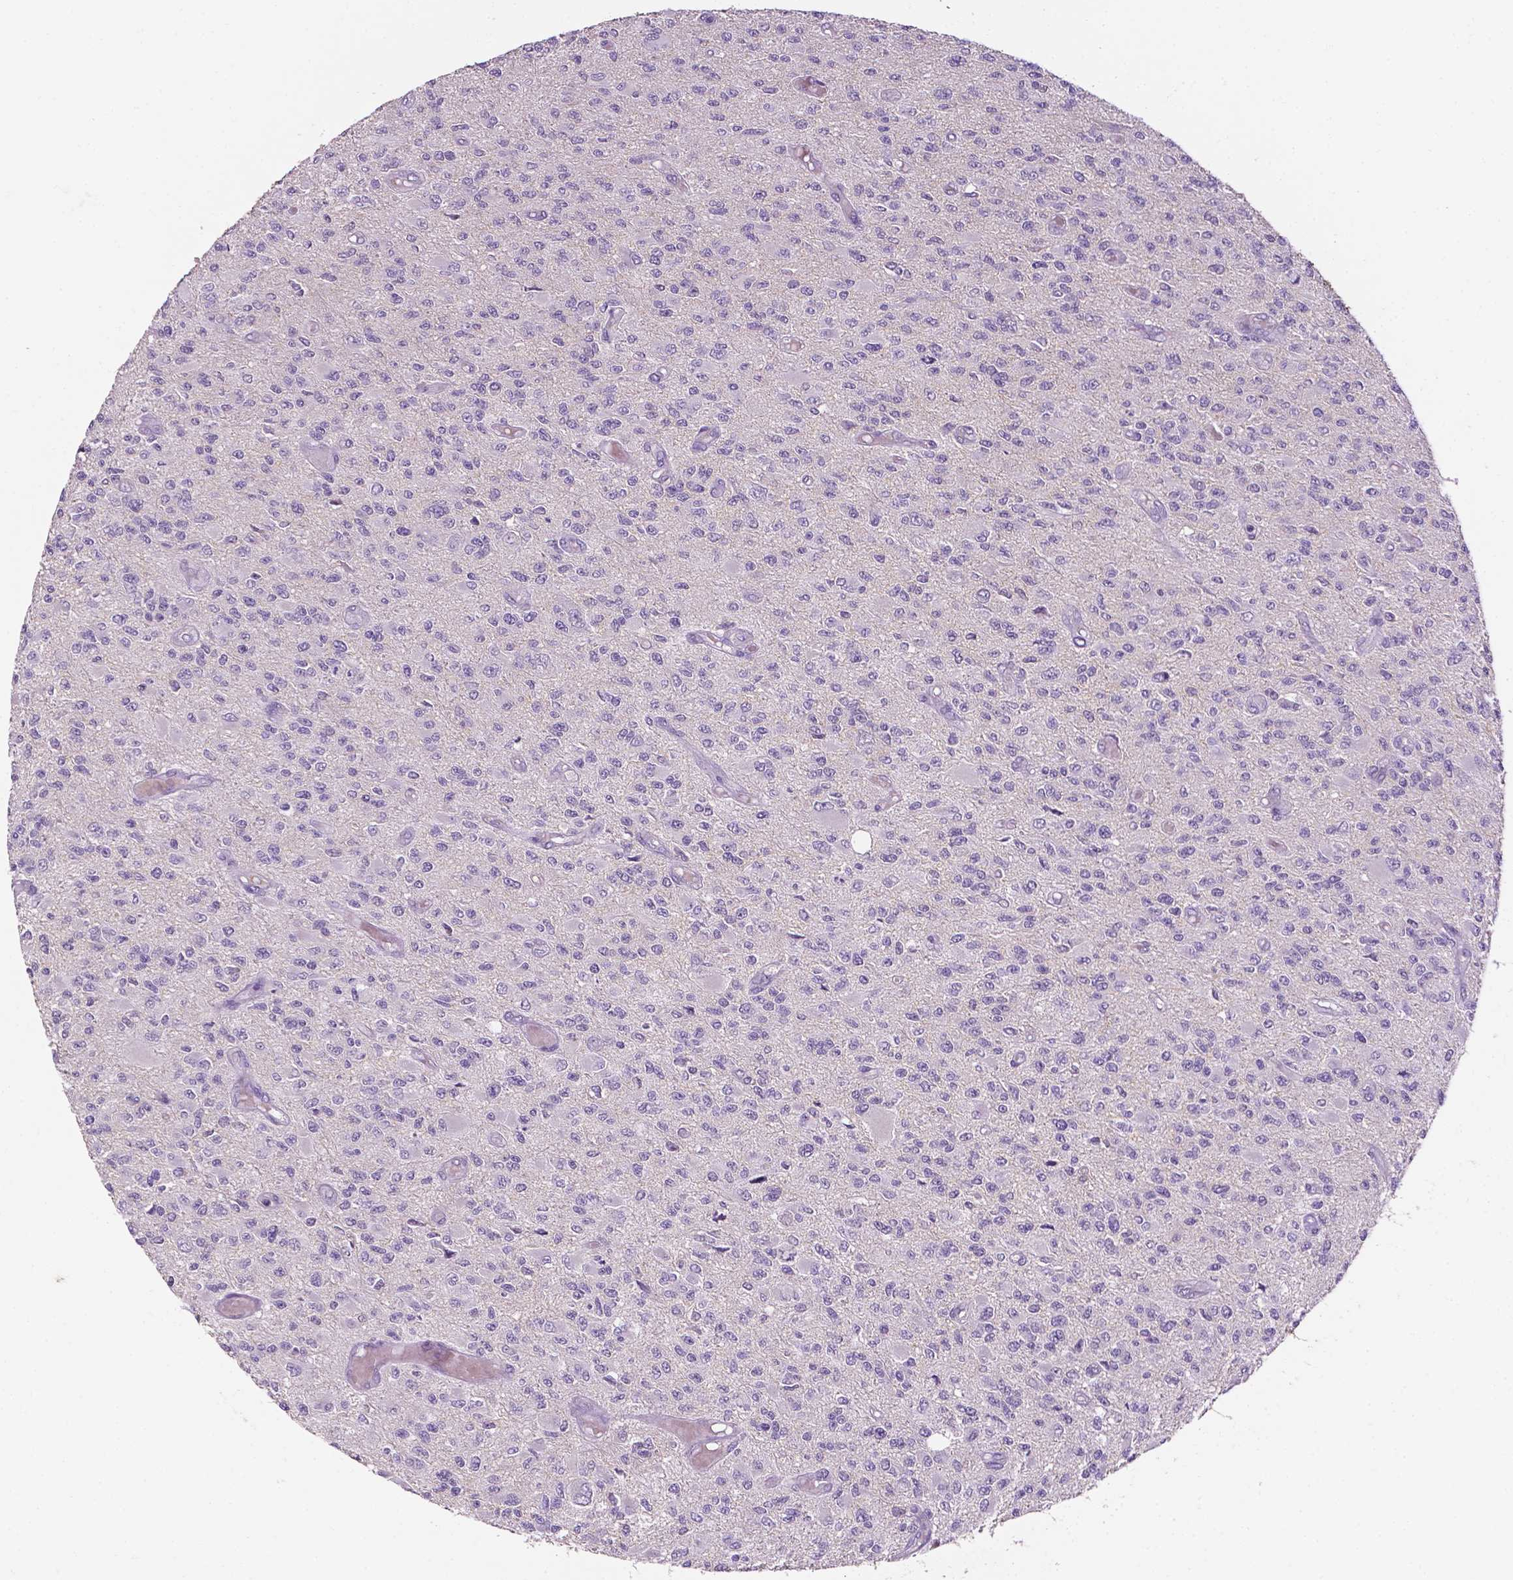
{"staining": {"intensity": "negative", "quantity": "none", "location": "none"}, "tissue": "glioma", "cell_type": "Tumor cells", "image_type": "cancer", "snomed": [{"axis": "morphology", "description": "Glioma, malignant, High grade"}, {"axis": "topography", "description": "Brain"}], "caption": "Malignant glioma (high-grade) stained for a protein using immunohistochemistry (IHC) reveals no staining tumor cells.", "gene": "FBLN1", "patient": {"sex": "female", "age": 63}}